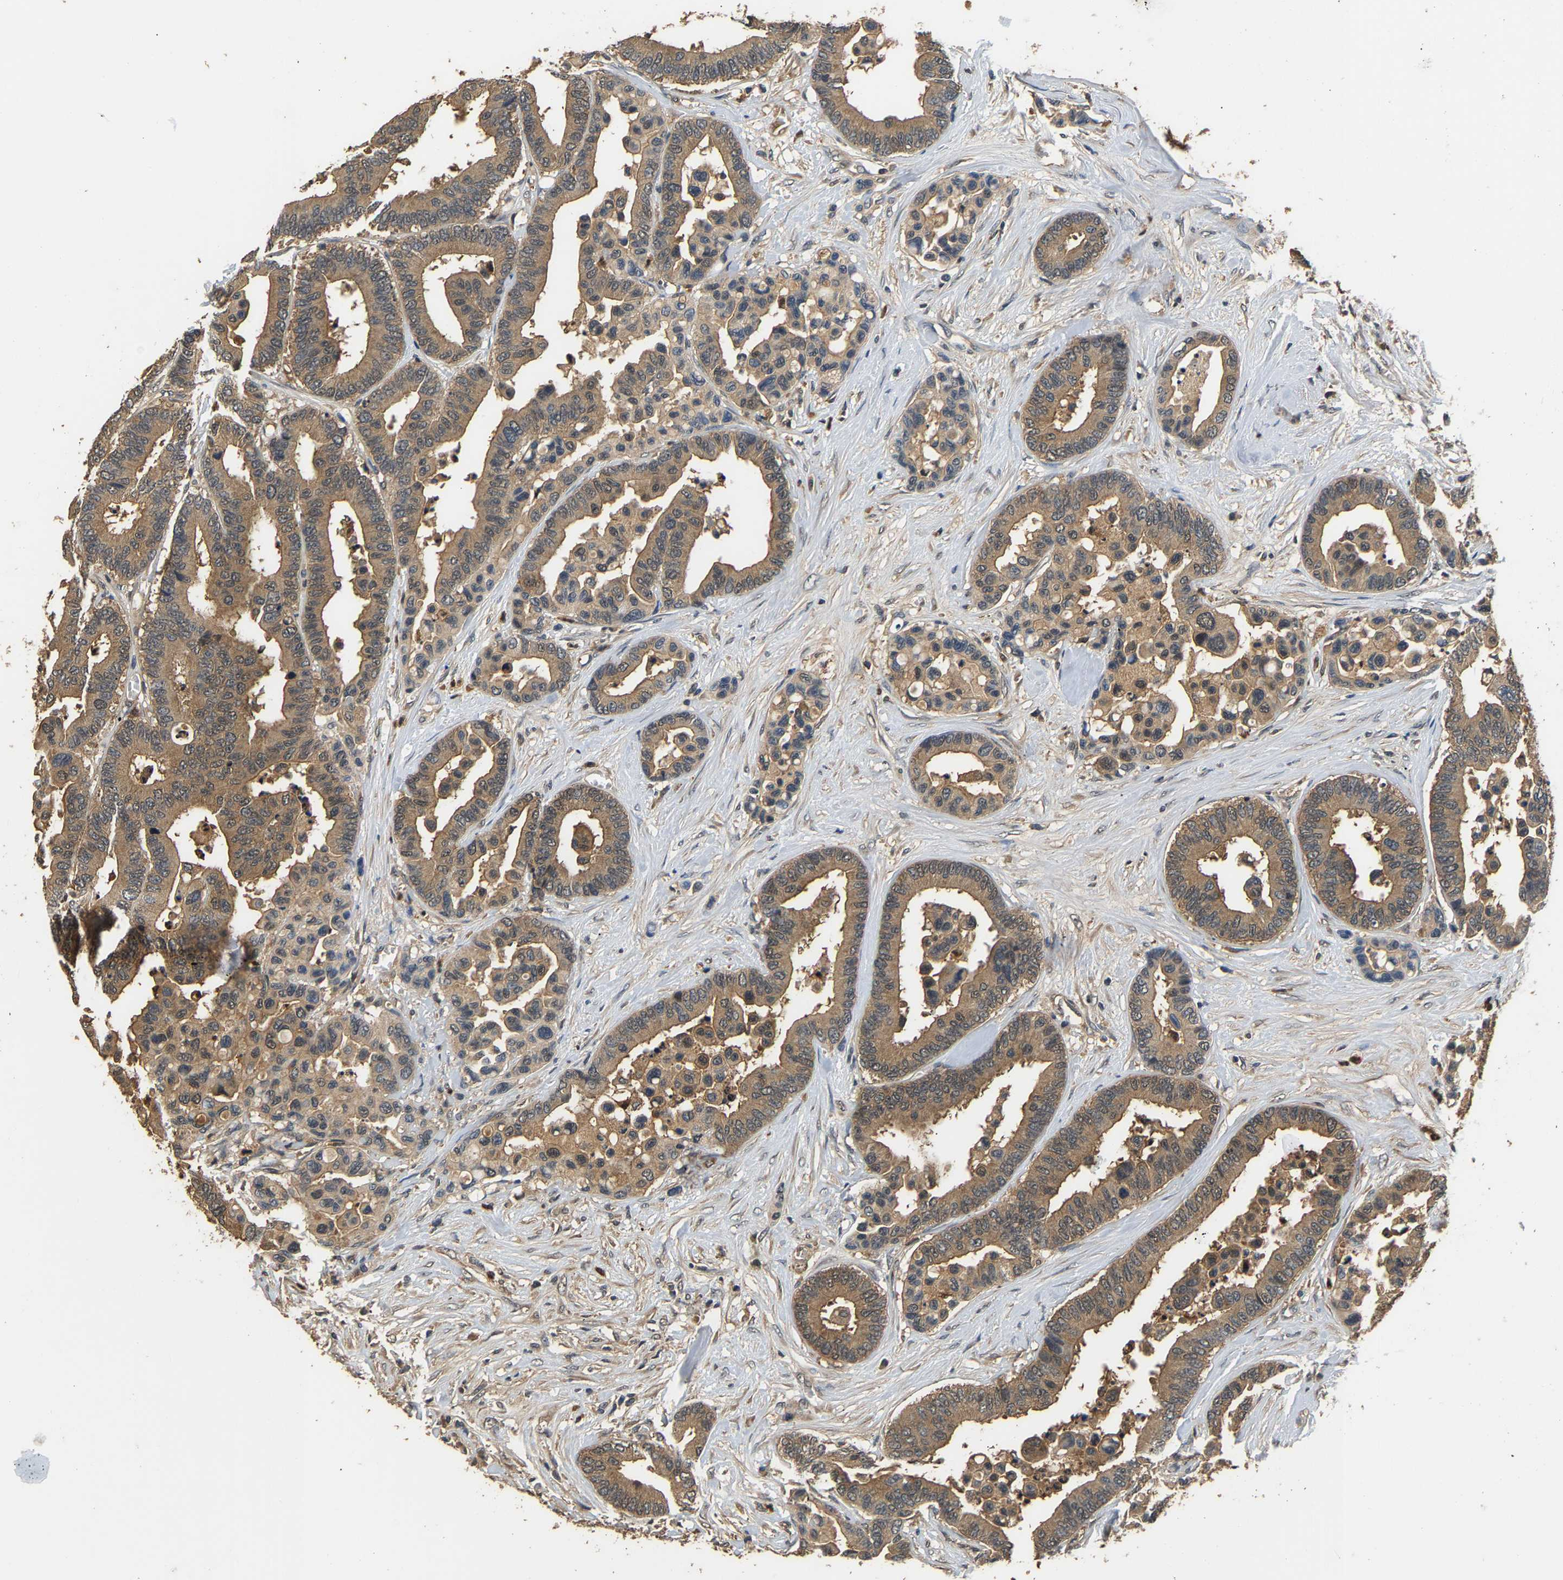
{"staining": {"intensity": "moderate", "quantity": ">75%", "location": "cytoplasmic/membranous"}, "tissue": "colorectal cancer", "cell_type": "Tumor cells", "image_type": "cancer", "snomed": [{"axis": "morphology", "description": "Normal tissue, NOS"}, {"axis": "morphology", "description": "Adenocarcinoma, NOS"}, {"axis": "topography", "description": "Colon"}], "caption": "Colorectal cancer (adenocarcinoma) stained for a protein (brown) reveals moderate cytoplasmic/membranous positive positivity in about >75% of tumor cells.", "gene": "GPI", "patient": {"sex": "male", "age": 82}}